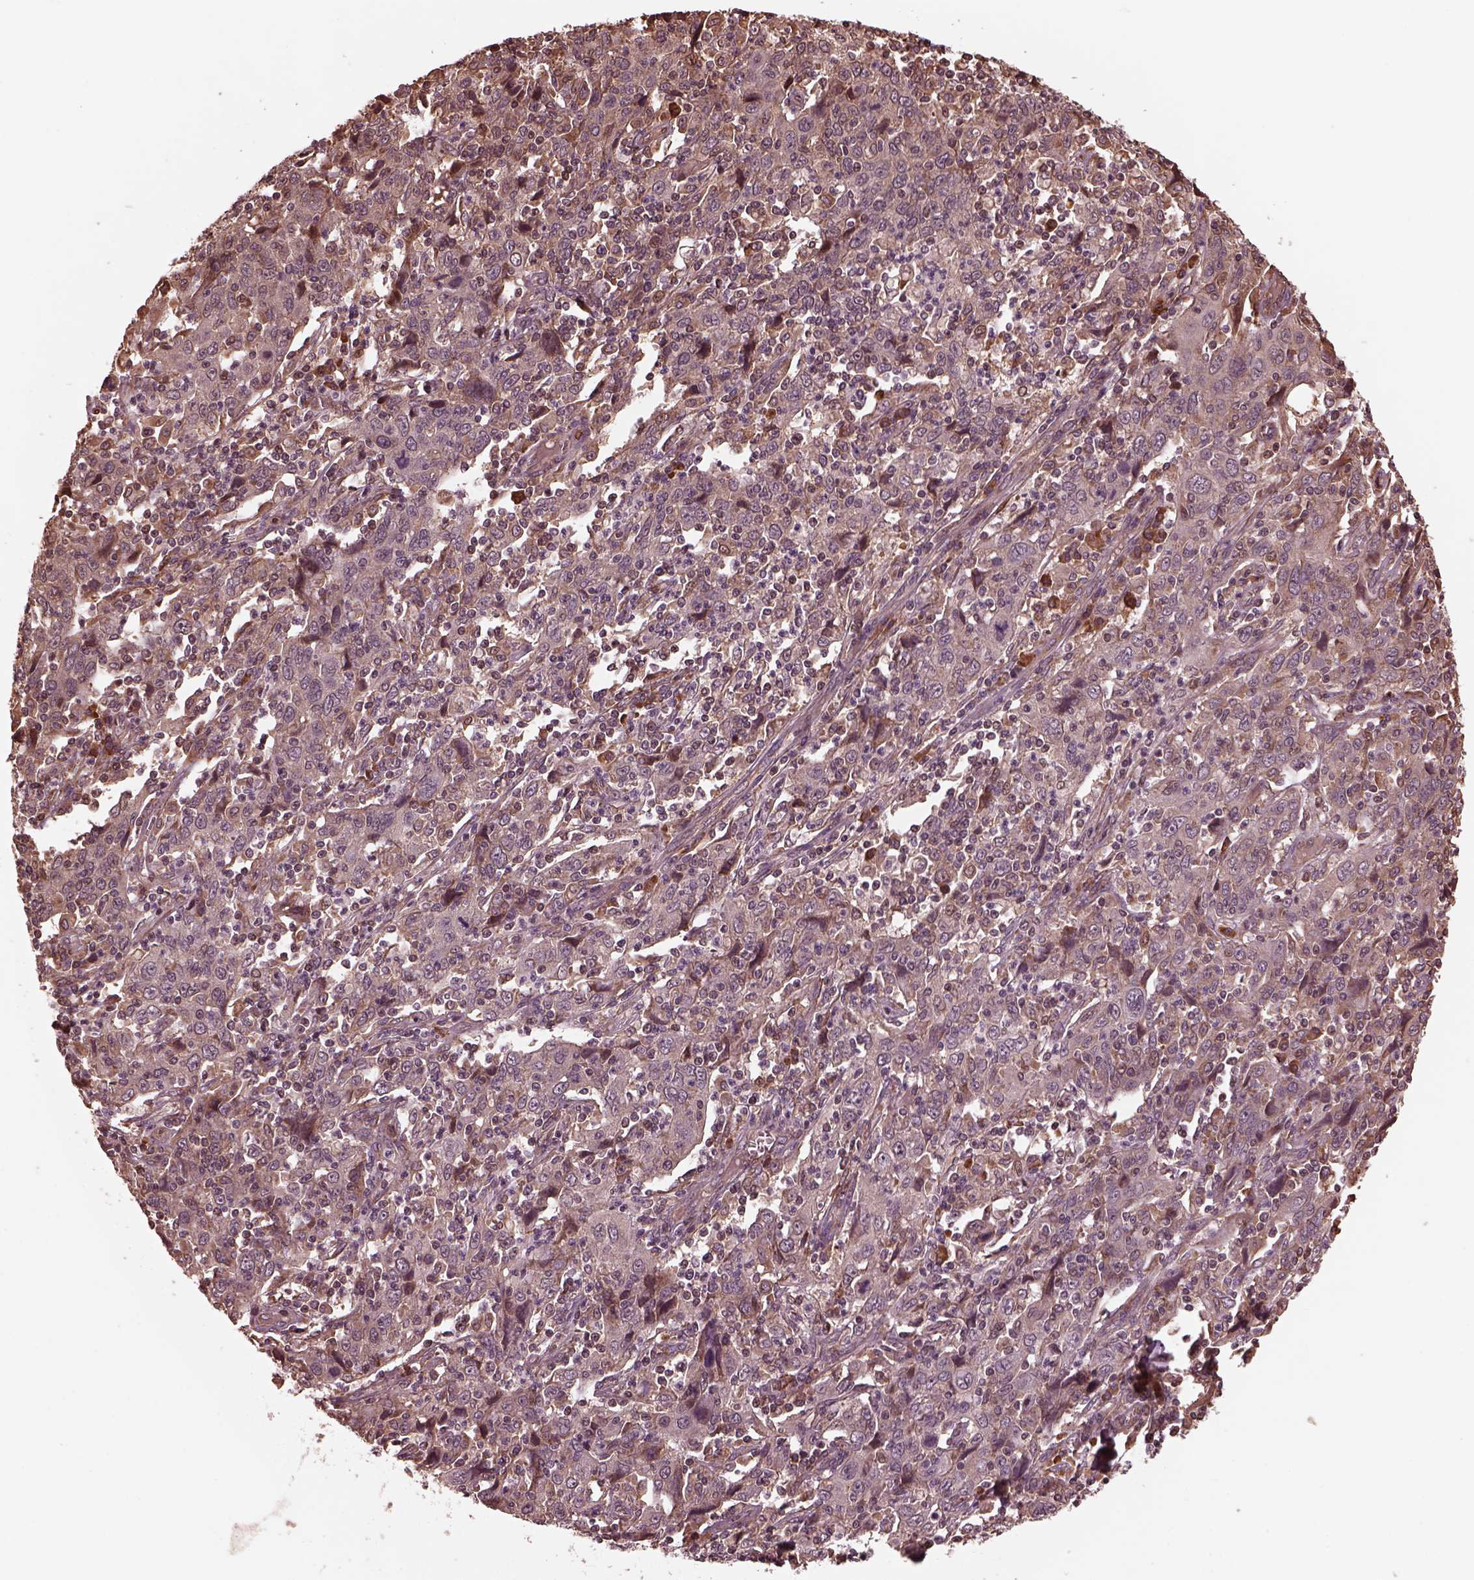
{"staining": {"intensity": "weak", "quantity": "25%-75%", "location": "cytoplasmic/membranous"}, "tissue": "cervical cancer", "cell_type": "Tumor cells", "image_type": "cancer", "snomed": [{"axis": "morphology", "description": "Squamous cell carcinoma, NOS"}, {"axis": "topography", "description": "Cervix"}], "caption": "This is an image of IHC staining of cervical cancer, which shows weak expression in the cytoplasmic/membranous of tumor cells.", "gene": "ZNF292", "patient": {"sex": "female", "age": 46}}